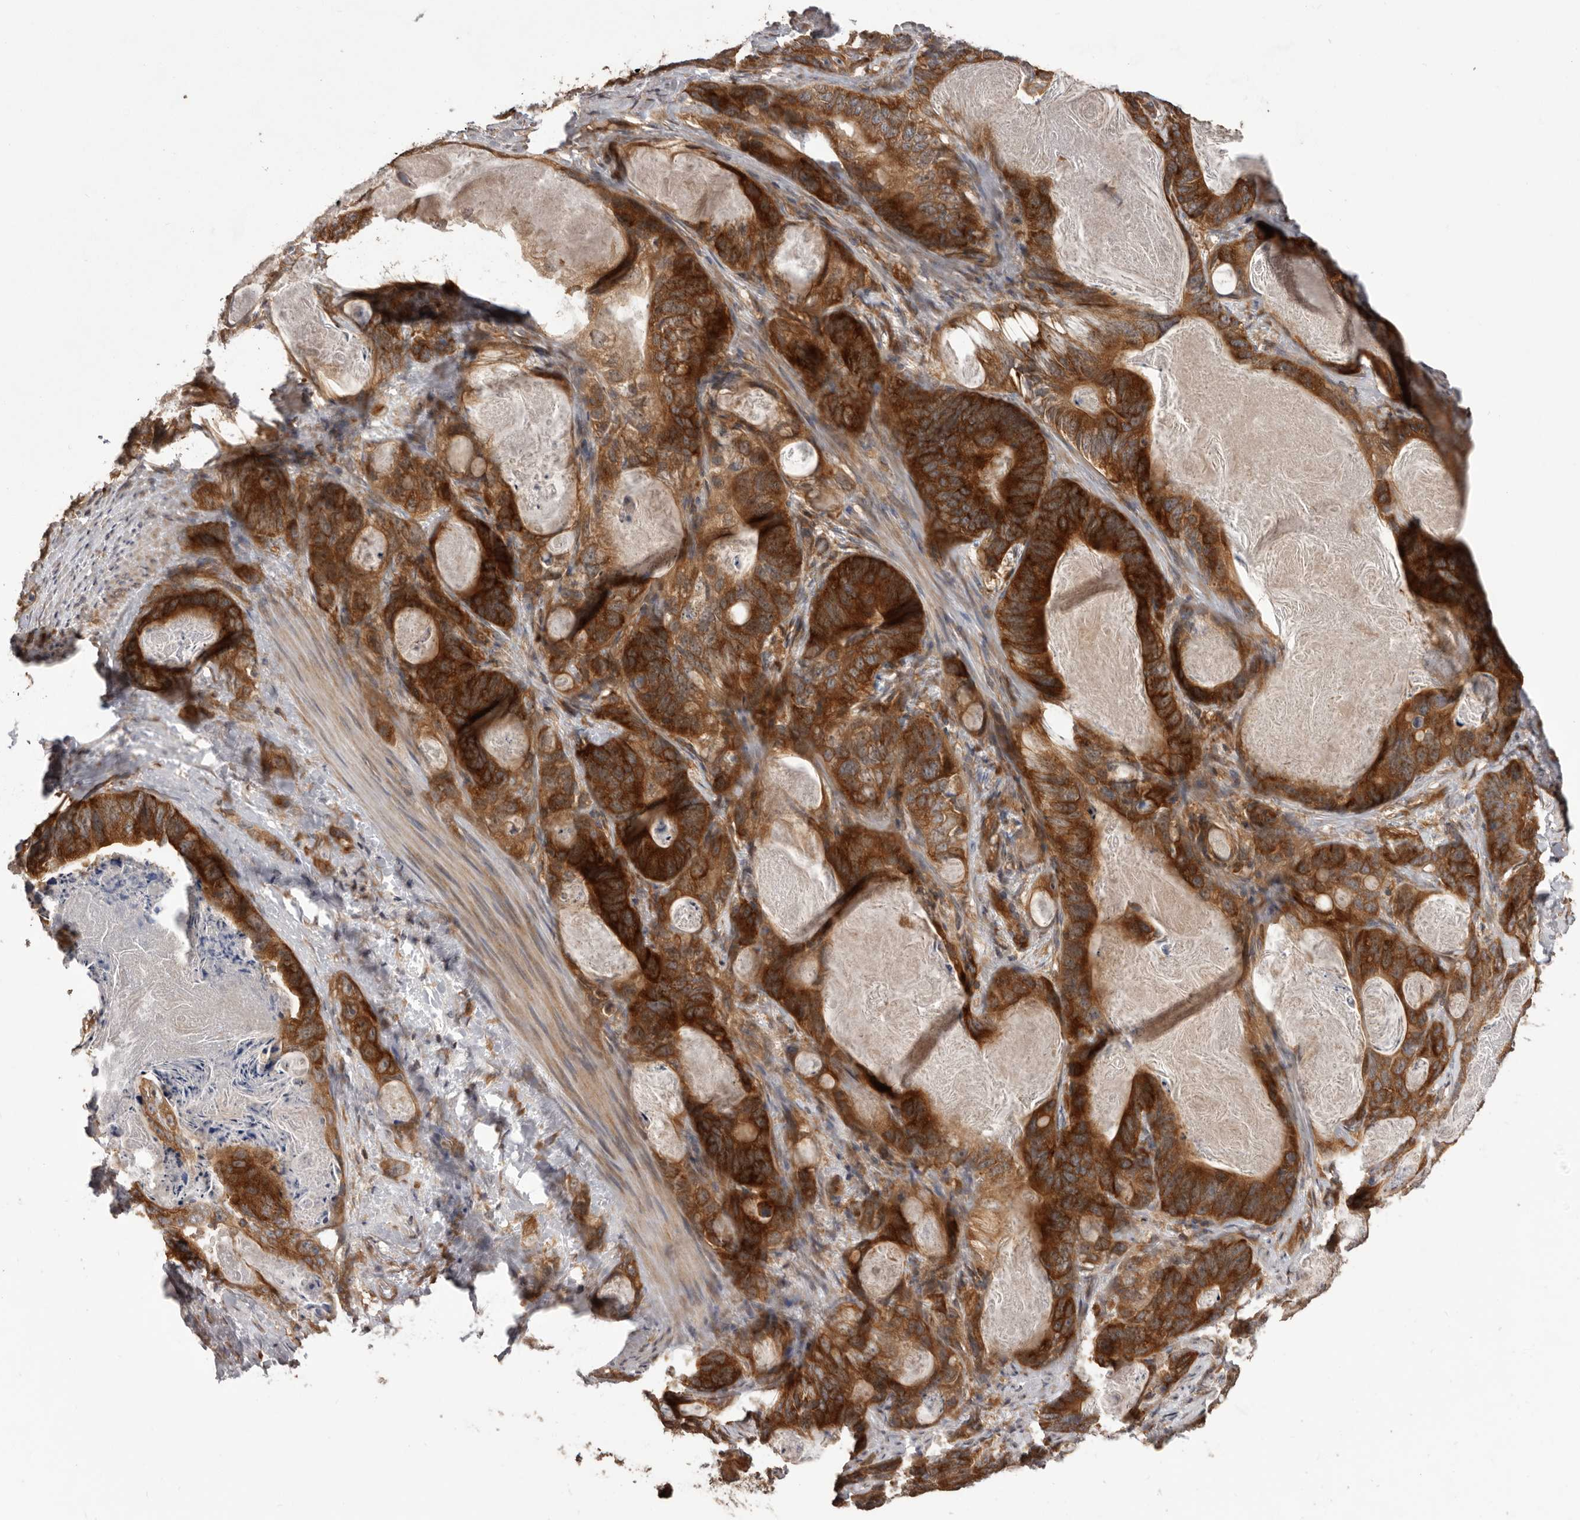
{"staining": {"intensity": "strong", "quantity": ">75%", "location": "cytoplasmic/membranous"}, "tissue": "stomach cancer", "cell_type": "Tumor cells", "image_type": "cancer", "snomed": [{"axis": "morphology", "description": "Normal tissue, NOS"}, {"axis": "morphology", "description": "Adenocarcinoma, NOS"}, {"axis": "topography", "description": "Stomach"}], "caption": "Protein staining displays strong cytoplasmic/membranous positivity in approximately >75% of tumor cells in adenocarcinoma (stomach). The staining was performed using DAB (3,3'-diaminobenzidine) to visualize the protein expression in brown, while the nuclei were stained in blue with hematoxylin (Magnification: 20x).", "gene": "HBS1L", "patient": {"sex": "female", "age": 89}}